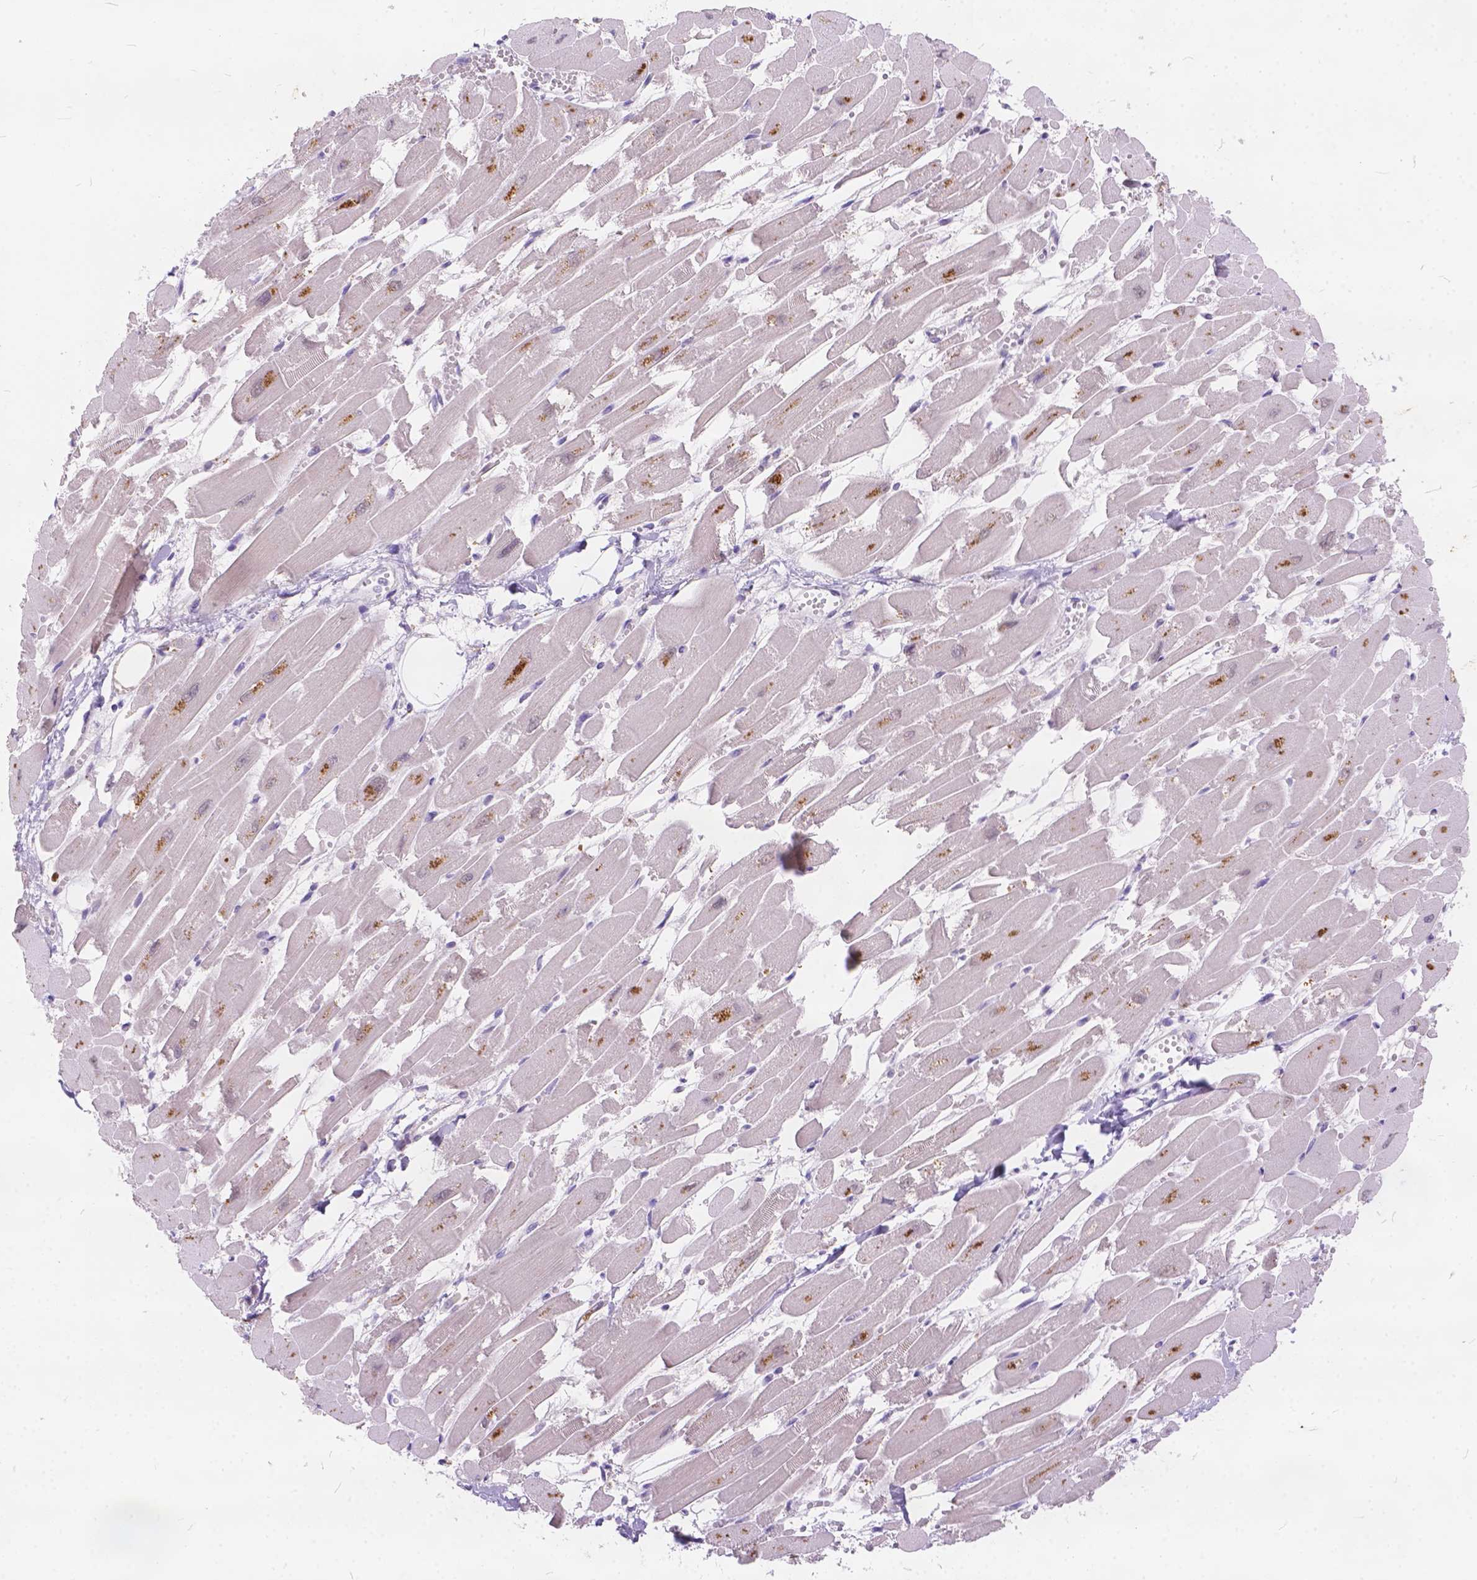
{"staining": {"intensity": "moderate", "quantity": "25%-75%", "location": "nuclear"}, "tissue": "heart muscle", "cell_type": "Cardiomyocytes", "image_type": "normal", "snomed": [{"axis": "morphology", "description": "Normal tissue, NOS"}, {"axis": "topography", "description": "Heart"}], "caption": "Immunohistochemistry (IHC) of normal heart muscle displays medium levels of moderate nuclear staining in approximately 25%-75% of cardiomyocytes. The protein of interest is stained brown, and the nuclei are stained in blue (DAB (3,3'-diaminobenzidine) IHC with brightfield microscopy, high magnification).", "gene": "FAM53A", "patient": {"sex": "female", "age": 52}}